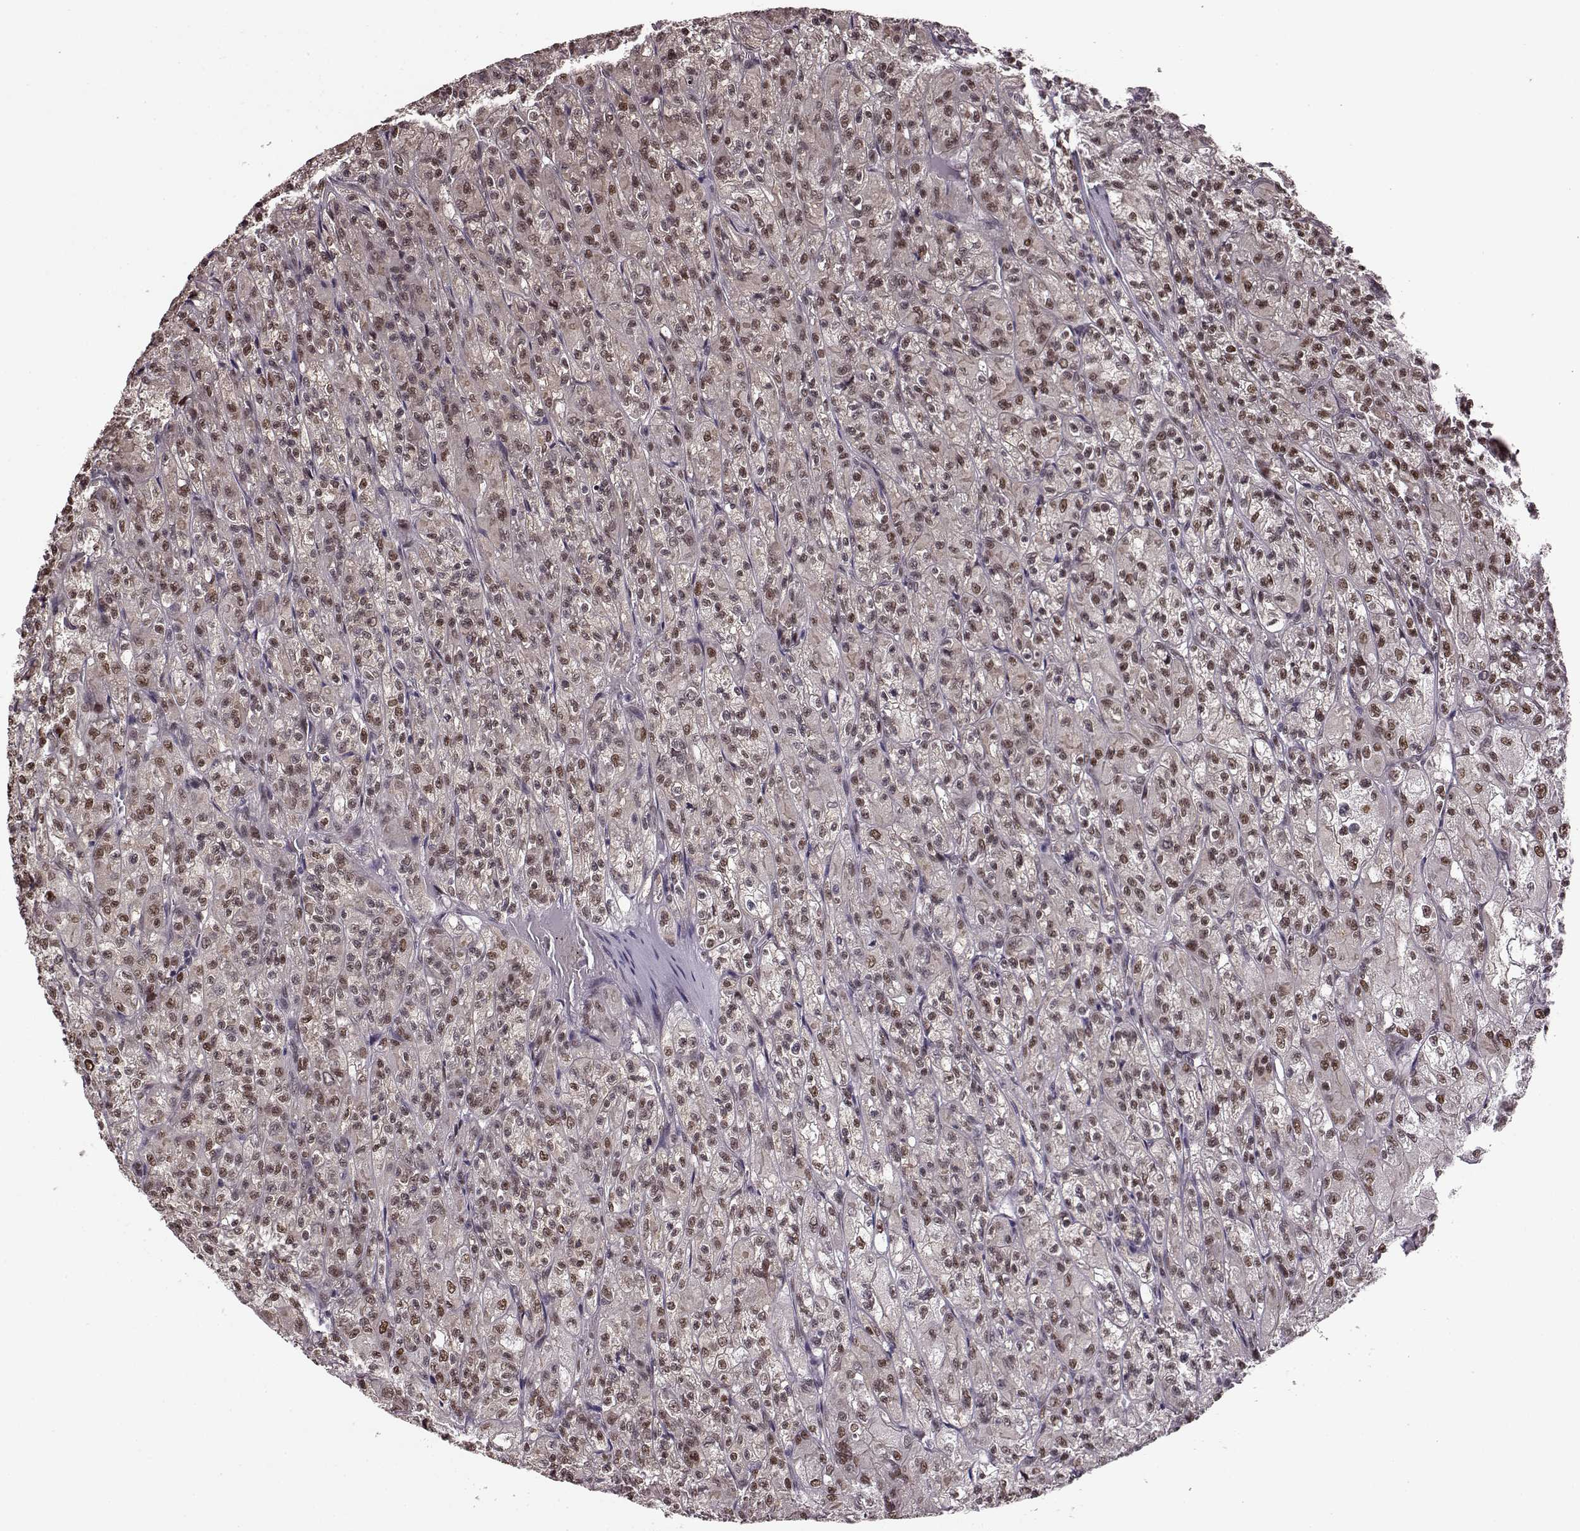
{"staining": {"intensity": "strong", "quantity": "25%-75%", "location": "nuclear"}, "tissue": "renal cancer", "cell_type": "Tumor cells", "image_type": "cancer", "snomed": [{"axis": "morphology", "description": "Adenocarcinoma, NOS"}, {"axis": "topography", "description": "Kidney"}], "caption": "High-power microscopy captured an immunohistochemistry (IHC) histopathology image of renal cancer (adenocarcinoma), revealing strong nuclear positivity in approximately 25%-75% of tumor cells.", "gene": "FTO", "patient": {"sex": "female", "age": 70}}